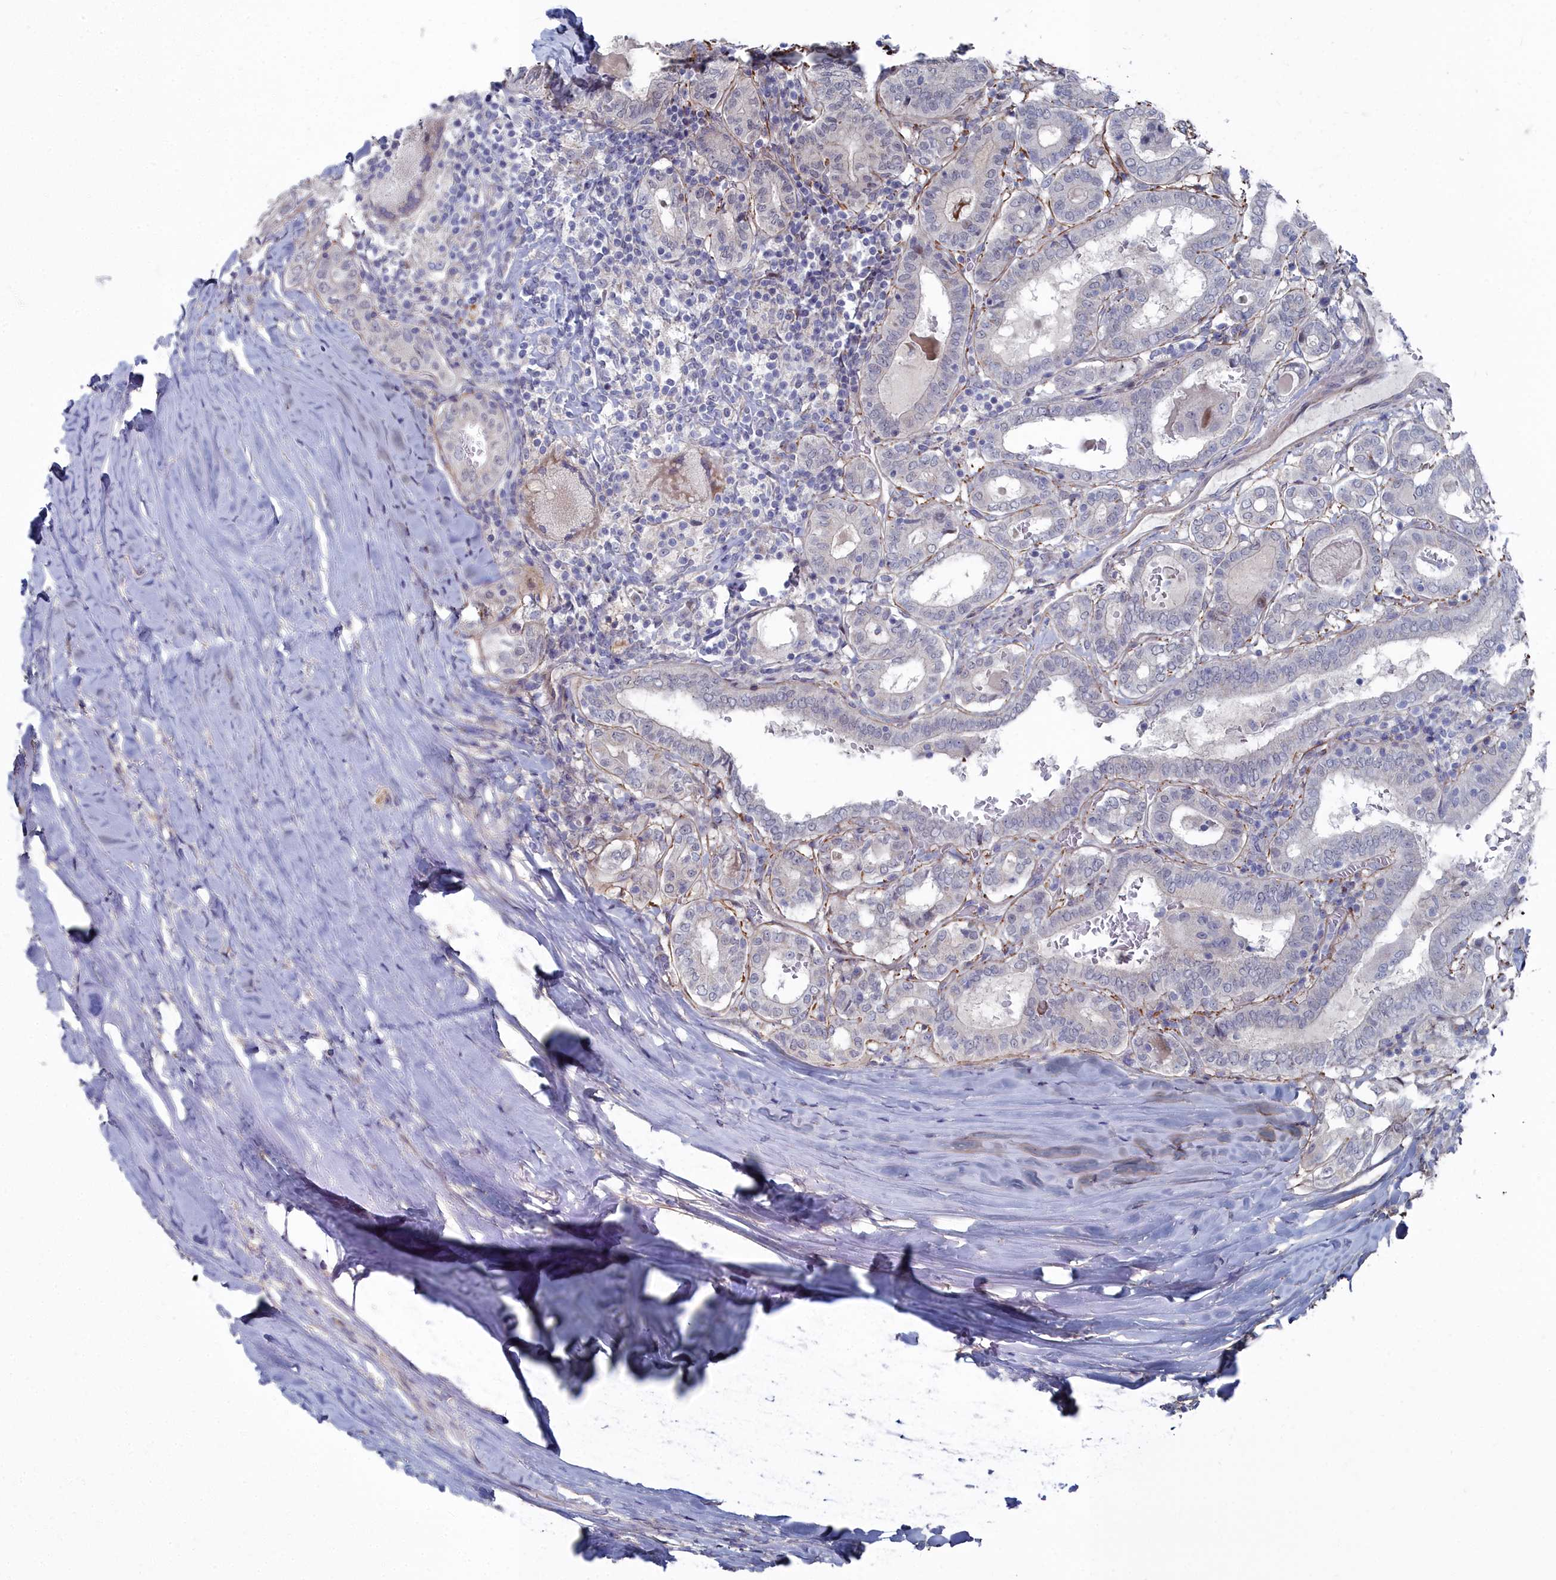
{"staining": {"intensity": "negative", "quantity": "none", "location": "none"}, "tissue": "thyroid cancer", "cell_type": "Tumor cells", "image_type": "cancer", "snomed": [{"axis": "morphology", "description": "Papillary adenocarcinoma, NOS"}, {"axis": "topography", "description": "Thyroid gland"}], "caption": "IHC micrograph of papillary adenocarcinoma (thyroid) stained for a protein (brown), which shows no staining in tumor cells.", "gene": "SHISAL2A", "patient": {"sex": "female", "age": 72}}